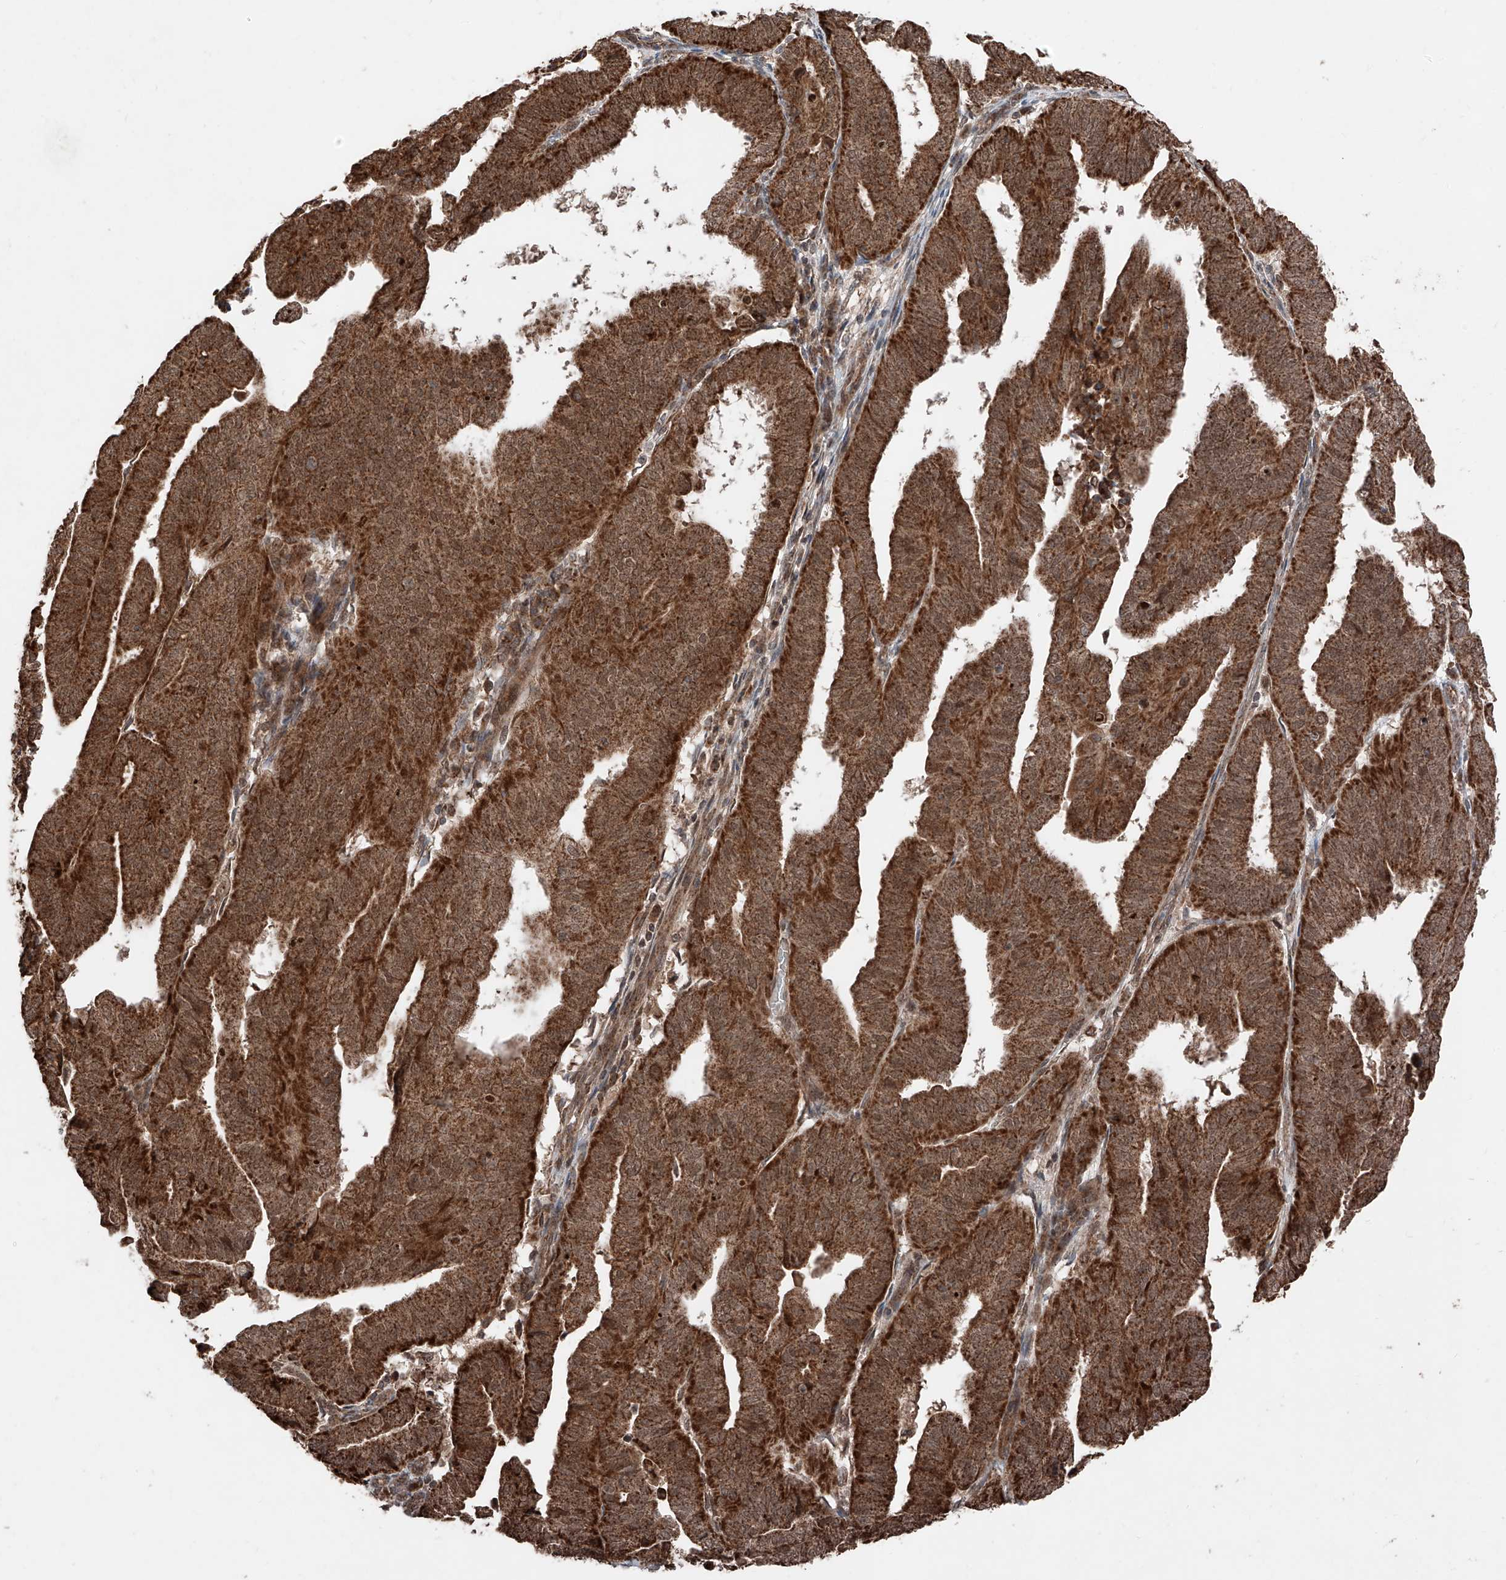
{"staining": {"intensity": "strong", "quantity": ">75%", "location": "cytoplasmic/membranous"}, "tissue": "endometrial cancer", "cell_type": "Tumor cells", "image_type": "cancer", "snomed": [{"axis": "morphology", "description": "Adenocarcinoma, NOS"}, {"axis": "topography", "description": "Uterus"}], "caption": "Strong cytoplasmic/membranous protein expression is appreciated in about >75% of tumor cells in endometrial adenocarcinoma. The protein of interest is shown in brown color, while the nuclei are stained blue.", "gene": "ZSCAN29", "patient": {"sex": "female", "age": 77}}